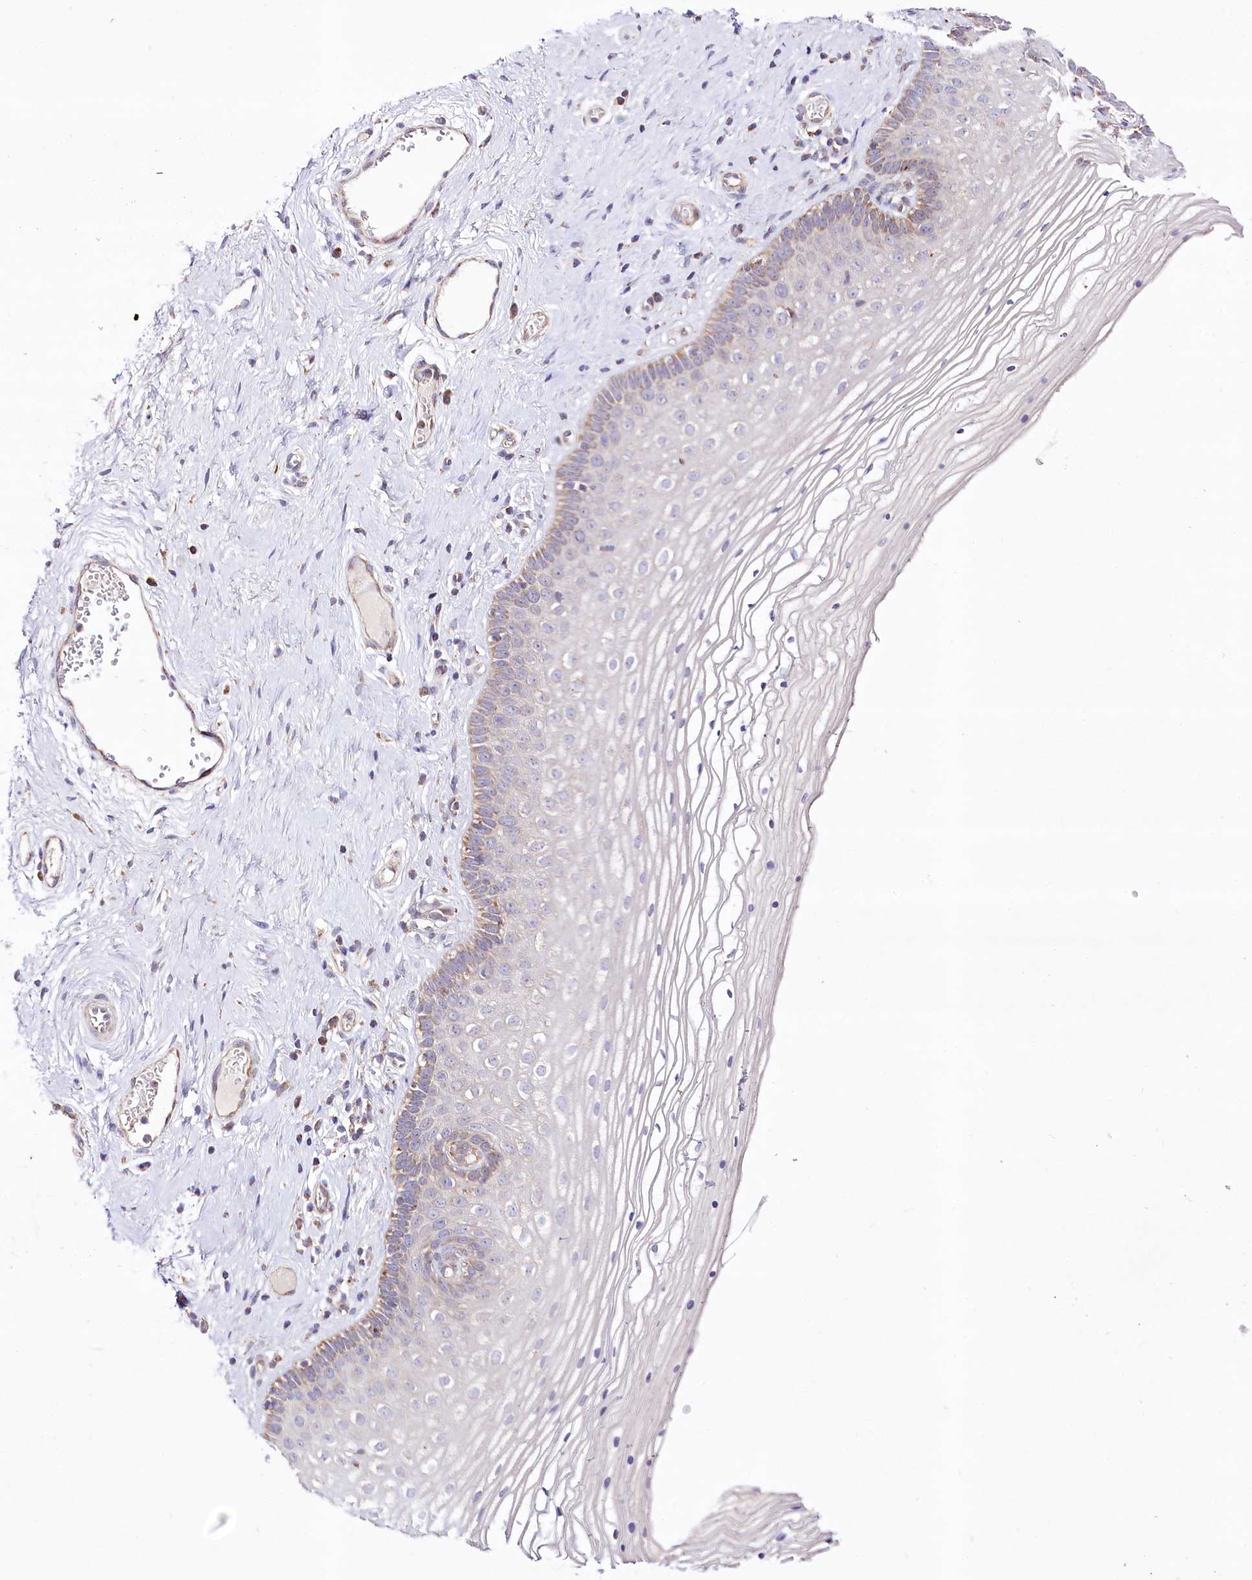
{"staining": {"intensity": "moderate", "quantity": "<25%", "location": "cytoplasmic/membranous"}, "tissue": "vagina", "cell_type": "Squamous epithelial cells", "image_type": "normal", "snomed": [{"axis": "morphology", "description": "Normal tissue, NOS"}, {"axis": "topography", "description": "Vagina"}], "caption": "Immunohistochemistry (IHC) (DAB (3,3'-diaminobenzidine)) staining of normal vagina shows moderate cytoplasmic/membranous protein expression in approximately <25% of squamous epithelial cells. (brown staining indicates protein expression, while blue staining denotes nuclei).", "gene": "ATE1", "patient": {"sex": "female", "age": 46}}